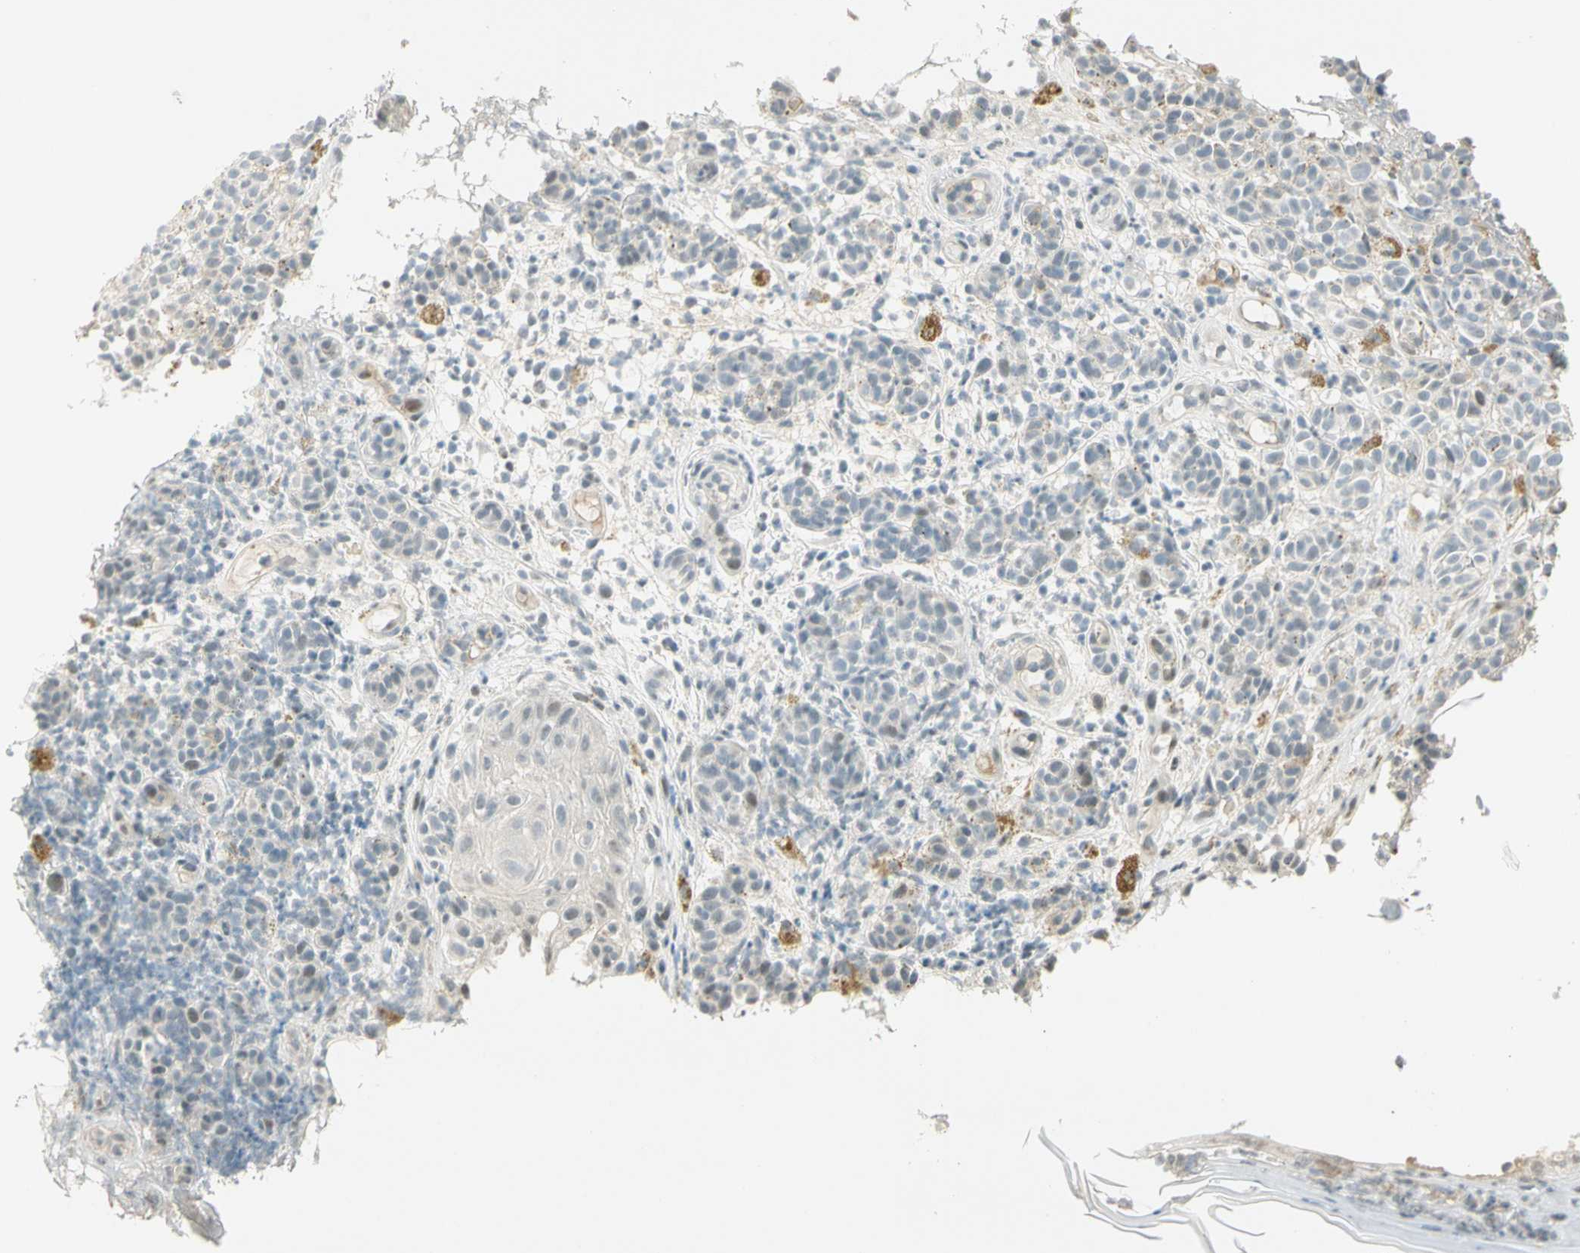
{"staining": {"intensity": "weak", "quantity": "<25%", "location": "nuclear"}, "tissue": "melanoma", "cell_type": "Tumor cells", "image_type": "cancer", "snomed": [{"axis": "morphology", "description": "Malignant melanoma, NOS"}, {"axis": "topography", "description": "Skin"}], "caption": "A high-resolution image shows IHC staining of malignant melanoma, which displays no significant positivity in tumor cells.", "gene": "SMAD3", "patient": {"sex": "male", "age": 64}}